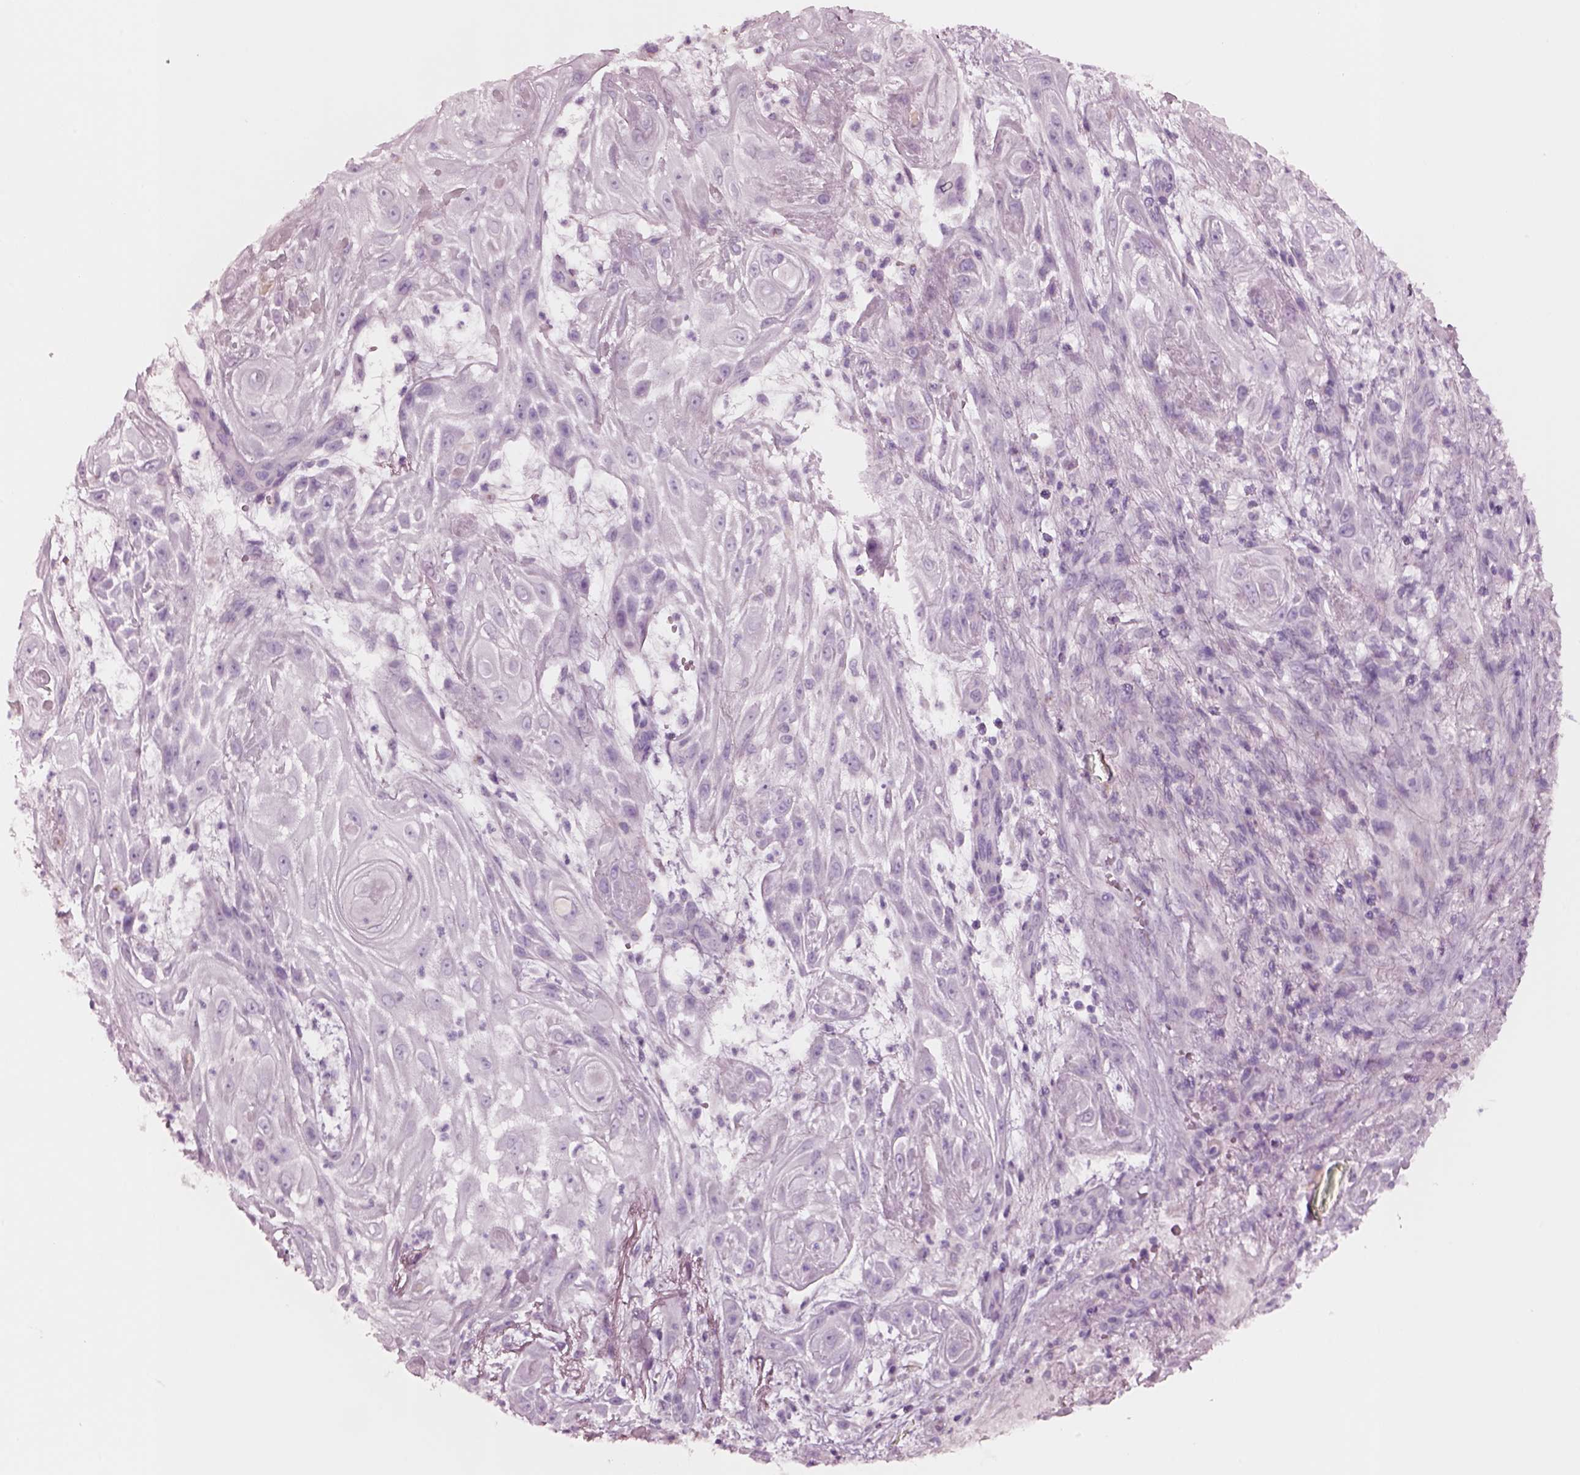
{"staining": {"intensity": "negative", "quantity": "none", "location": "none"}, "tissue": "skin cancer", "cell_type": "Tumor cells", "image_type": "cancer", "snomed": [{"axis": "morphology", "description": "Squamous cell carcinoma, NOS"}, {"axis": "topography", "description": "Skin"}], "caption": "DAB (3,3'-diaminobenzidine) immunohistochemical staining of human skin cancer (squamous cell carcinoma) reveals no significant positivity in tumor cells.", "gene": "NMRK2", "patient": {"sex": "male", "age": 62}}